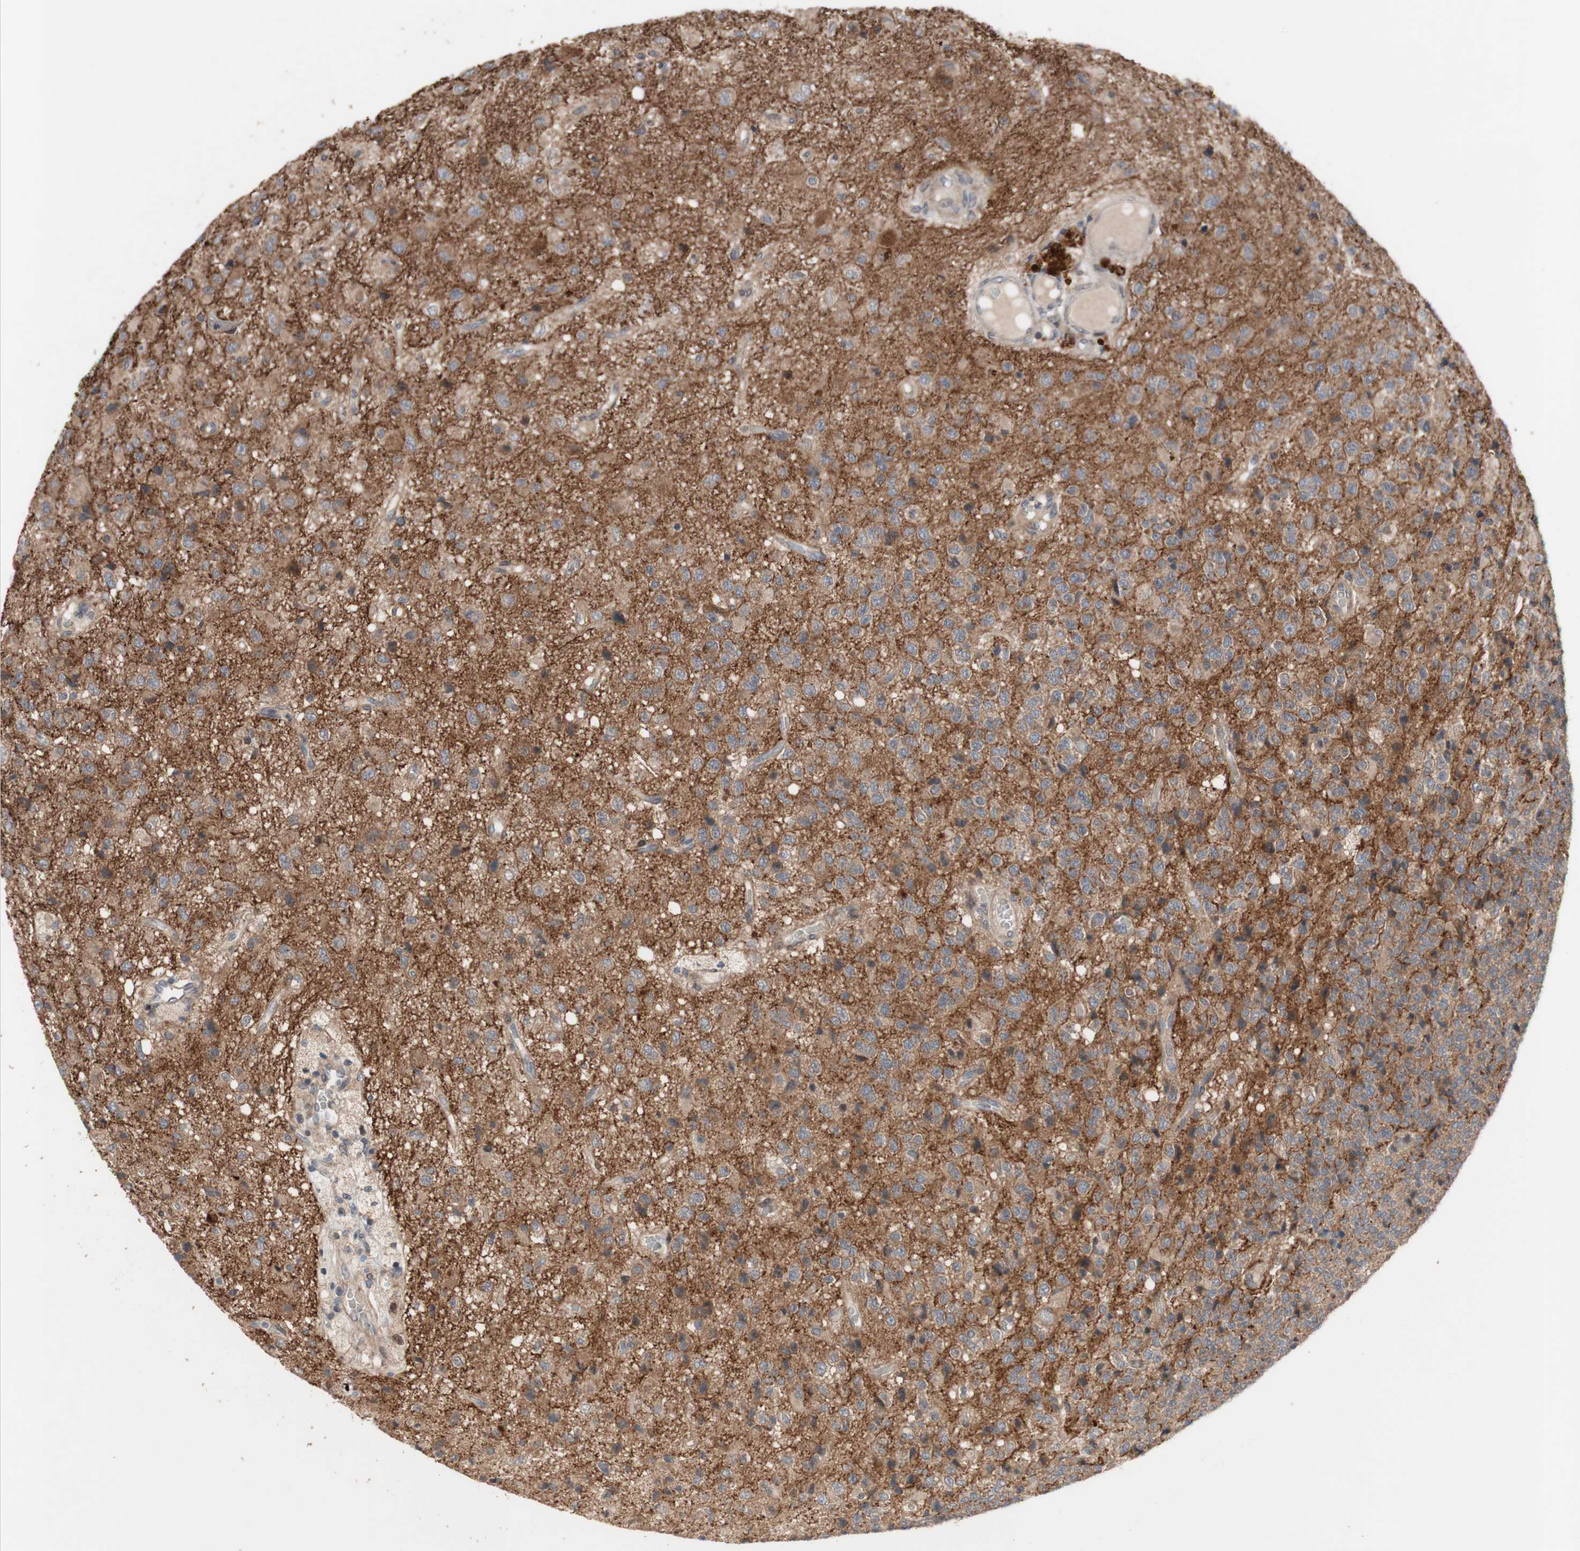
{"staining": {"intensity": "weak", "quantity": ">75%", "location": "cytoplasmic/membranous"}, "tissue": "glioma", "cell_type": "Tumor cells", "image_type": "cancer", "snomed": [{"axis": "morphology", "description": "Glioma, malignant, High grade"}, {"axis": "topography", "description": "pancreas cauda"}], "caption": "Malignant glioma (high-grade) stained with a protein marker exhibits weak staining in tumor cells.", "gene": "OAZ1", "patient": {"sex": "male", "age": 60}}